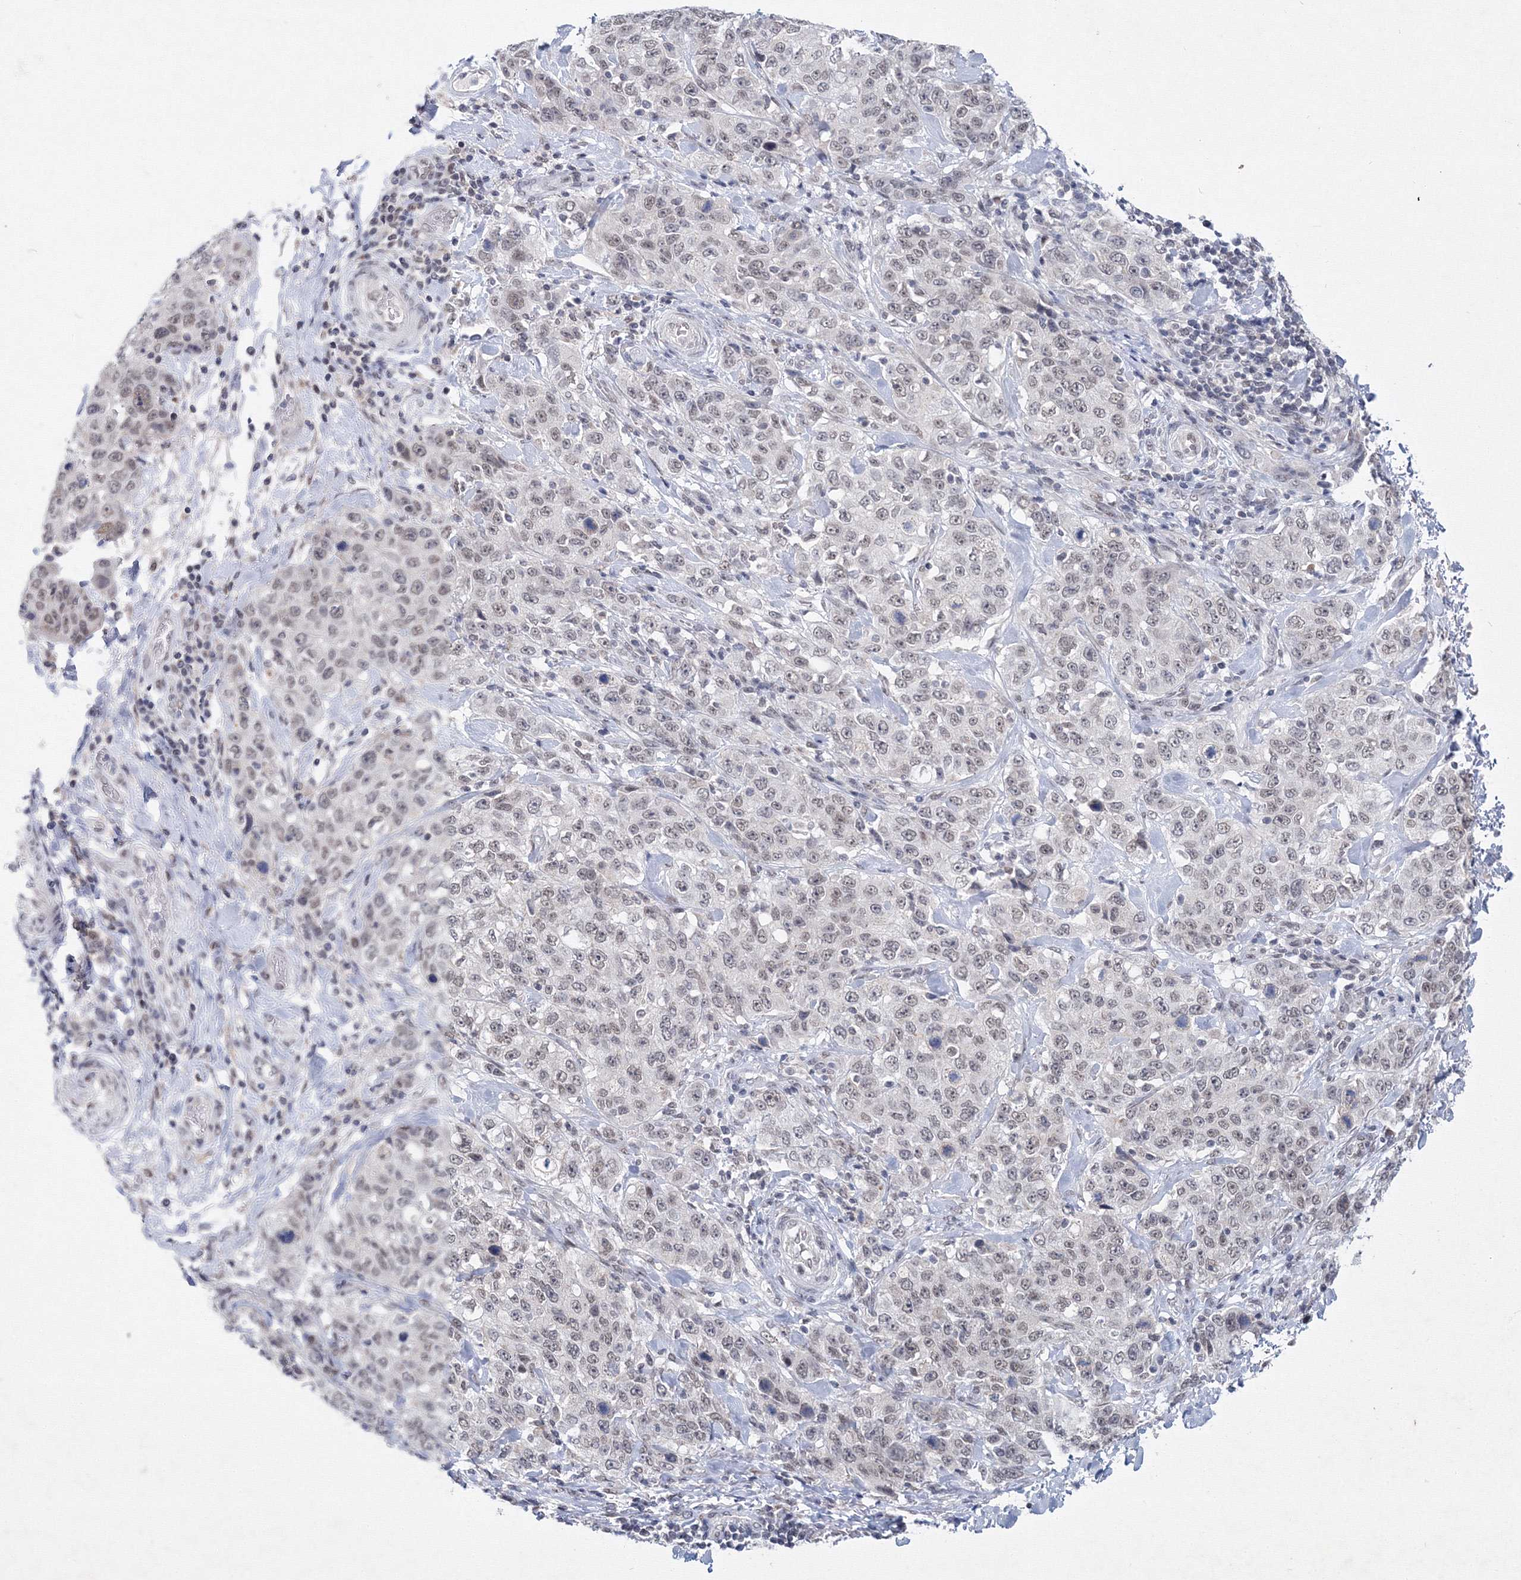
{"staining": {"intensity": "negative", "quantity": "none", "location": "none"}, "tissue": "stomach cancer", "cell_type": "Tumor cells", "image_type": "cancer", "snomed": [{"axis": "morphology", "description": "Adenocarcinoma, NOS"}, {"axis": "topography", "description": "Stomach"}], "caption": "Immunohistochemical staining of stomach cancer (adenocarcinoma) displays no significant positivity in tumor cells.", "gene": "SF3B6", "patient": {"sex": "male", "age": 48}}